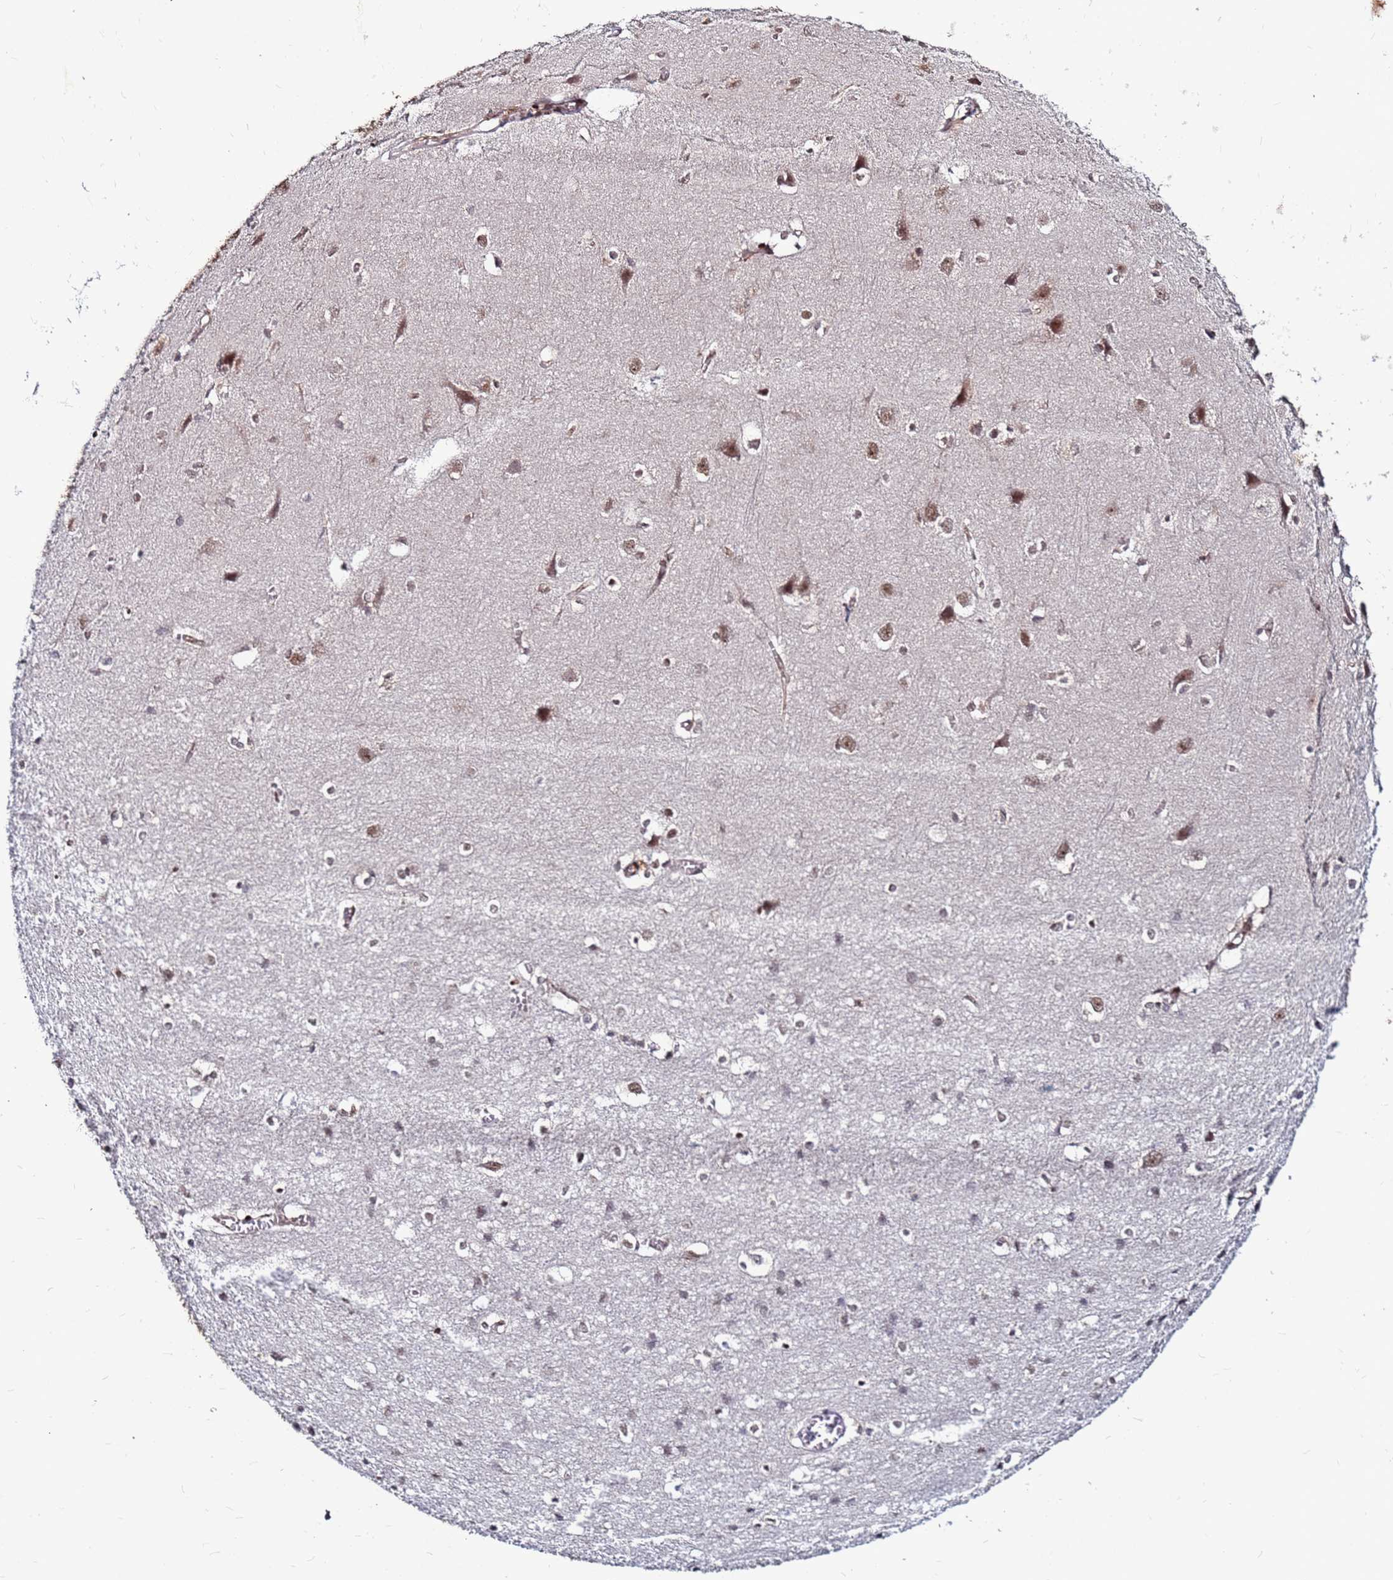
{"staining": {"intensity": "moderate", "quantity": "25%-75%", "location": "cytoplasmic/membranous"}, "tissue": "cerebral cortex", "cell_type": "Endothelial cells", "image_type": "normal", "snomed": [{"axis": "morphology", "description": "Normal tissue, NOS"}, {"axis": "topography", "description": "Cerebral cortex"}], "caption": "A high-resolution histopathology image shows immunohistochemistry (IHC) staining of benign cerebral cortex, which reveals moderate cytoplasmic/membranous positivity in approximately 25%-75% of endothelial cells.", "gene": "CLK3", "patient": {"sex": "male", "age": 37}}